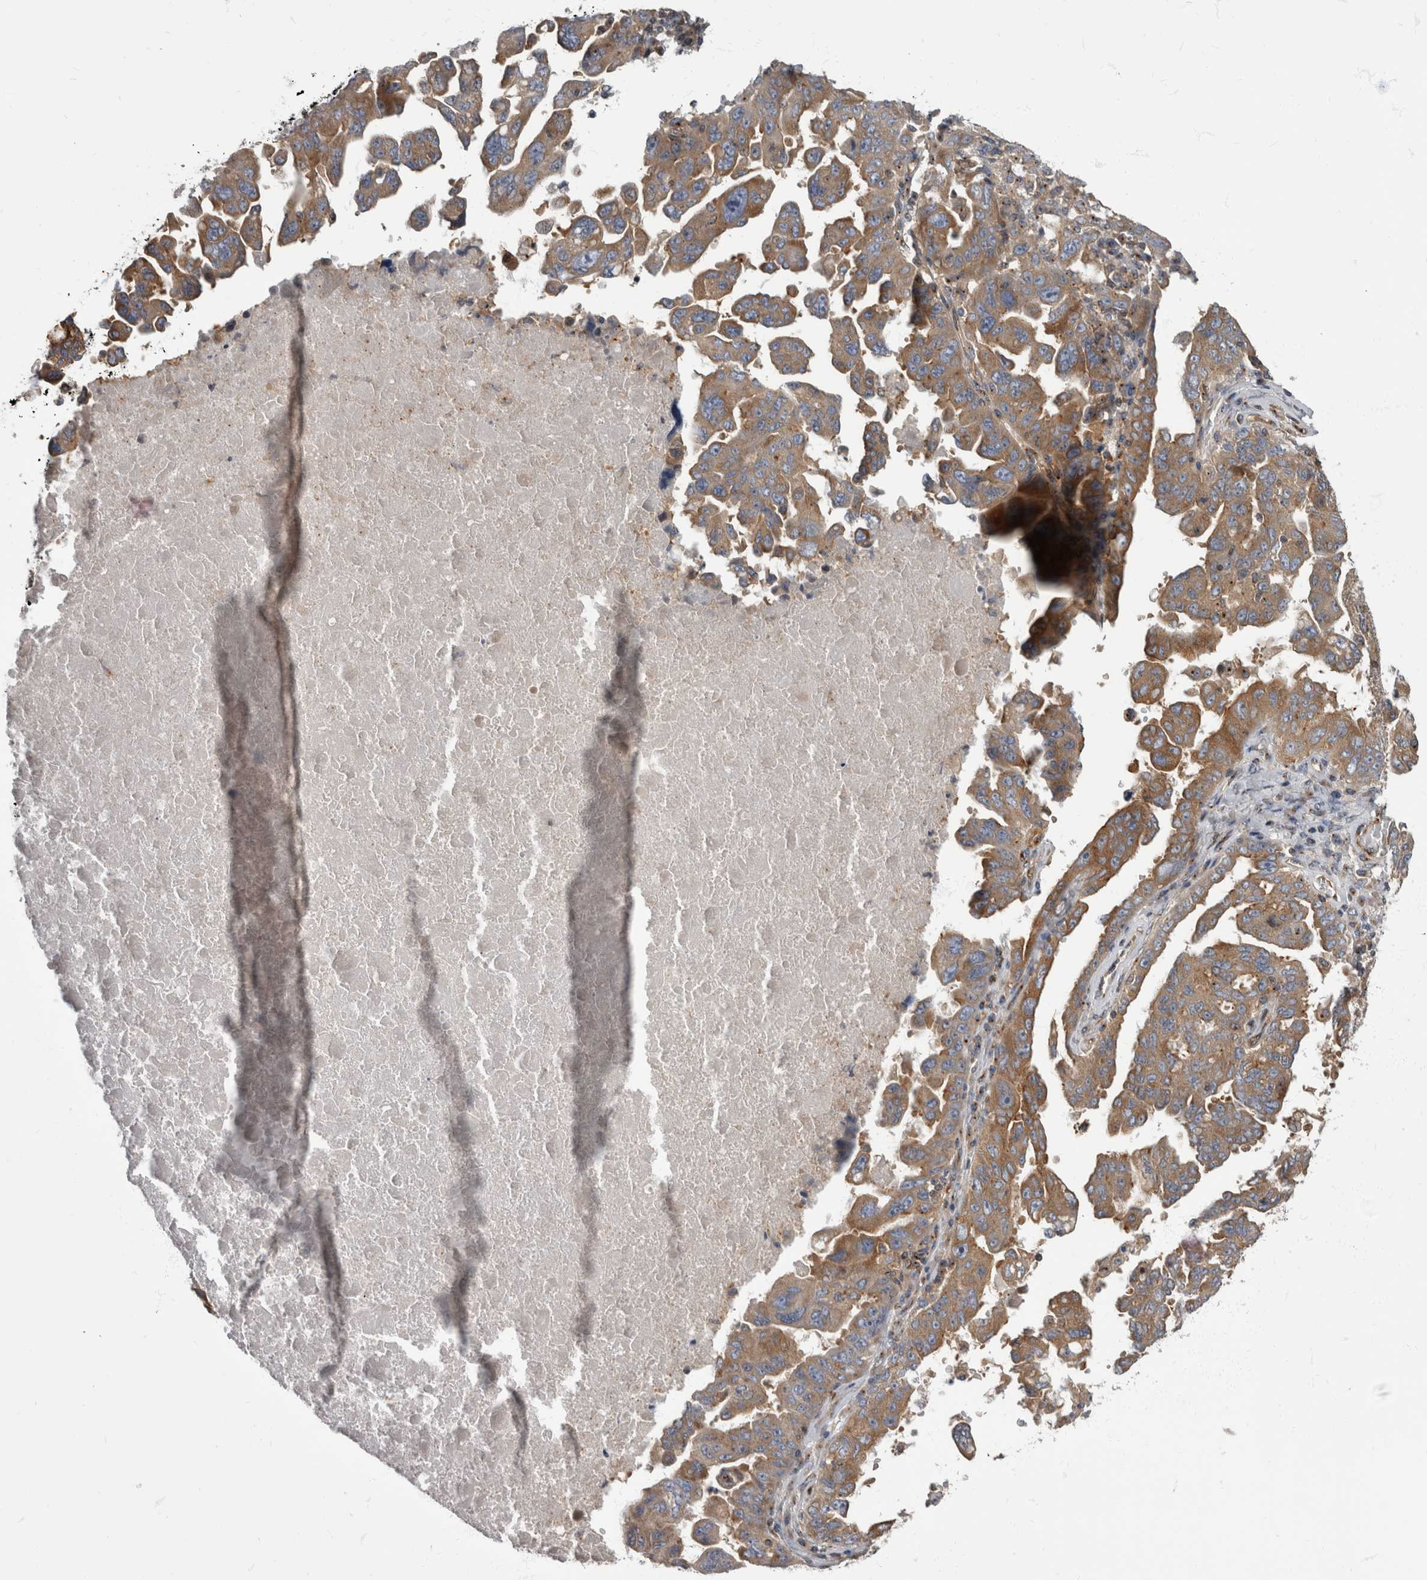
{"staining": {"intensity": "moderate", "quantity": ">75%", "location": "cytoplasmic/membranous"}, "tissue": "ovarian cancer", "cell_type": "Tumor cells", "image_type": "cancer", "snomed": [{"axis": "morphology", "description": "Carcinoma, endometroid"}, {"axis": "topography", "description": "Ovary"}], "caption": "Protein analysis of ovarian endometroid carcinoma tissue demonstrates moderate cytoplasmic/membranous expression in about >75% of tumor cells.", "gene": "HOOK3", "patient": {"sex": "female", "age": 62}}